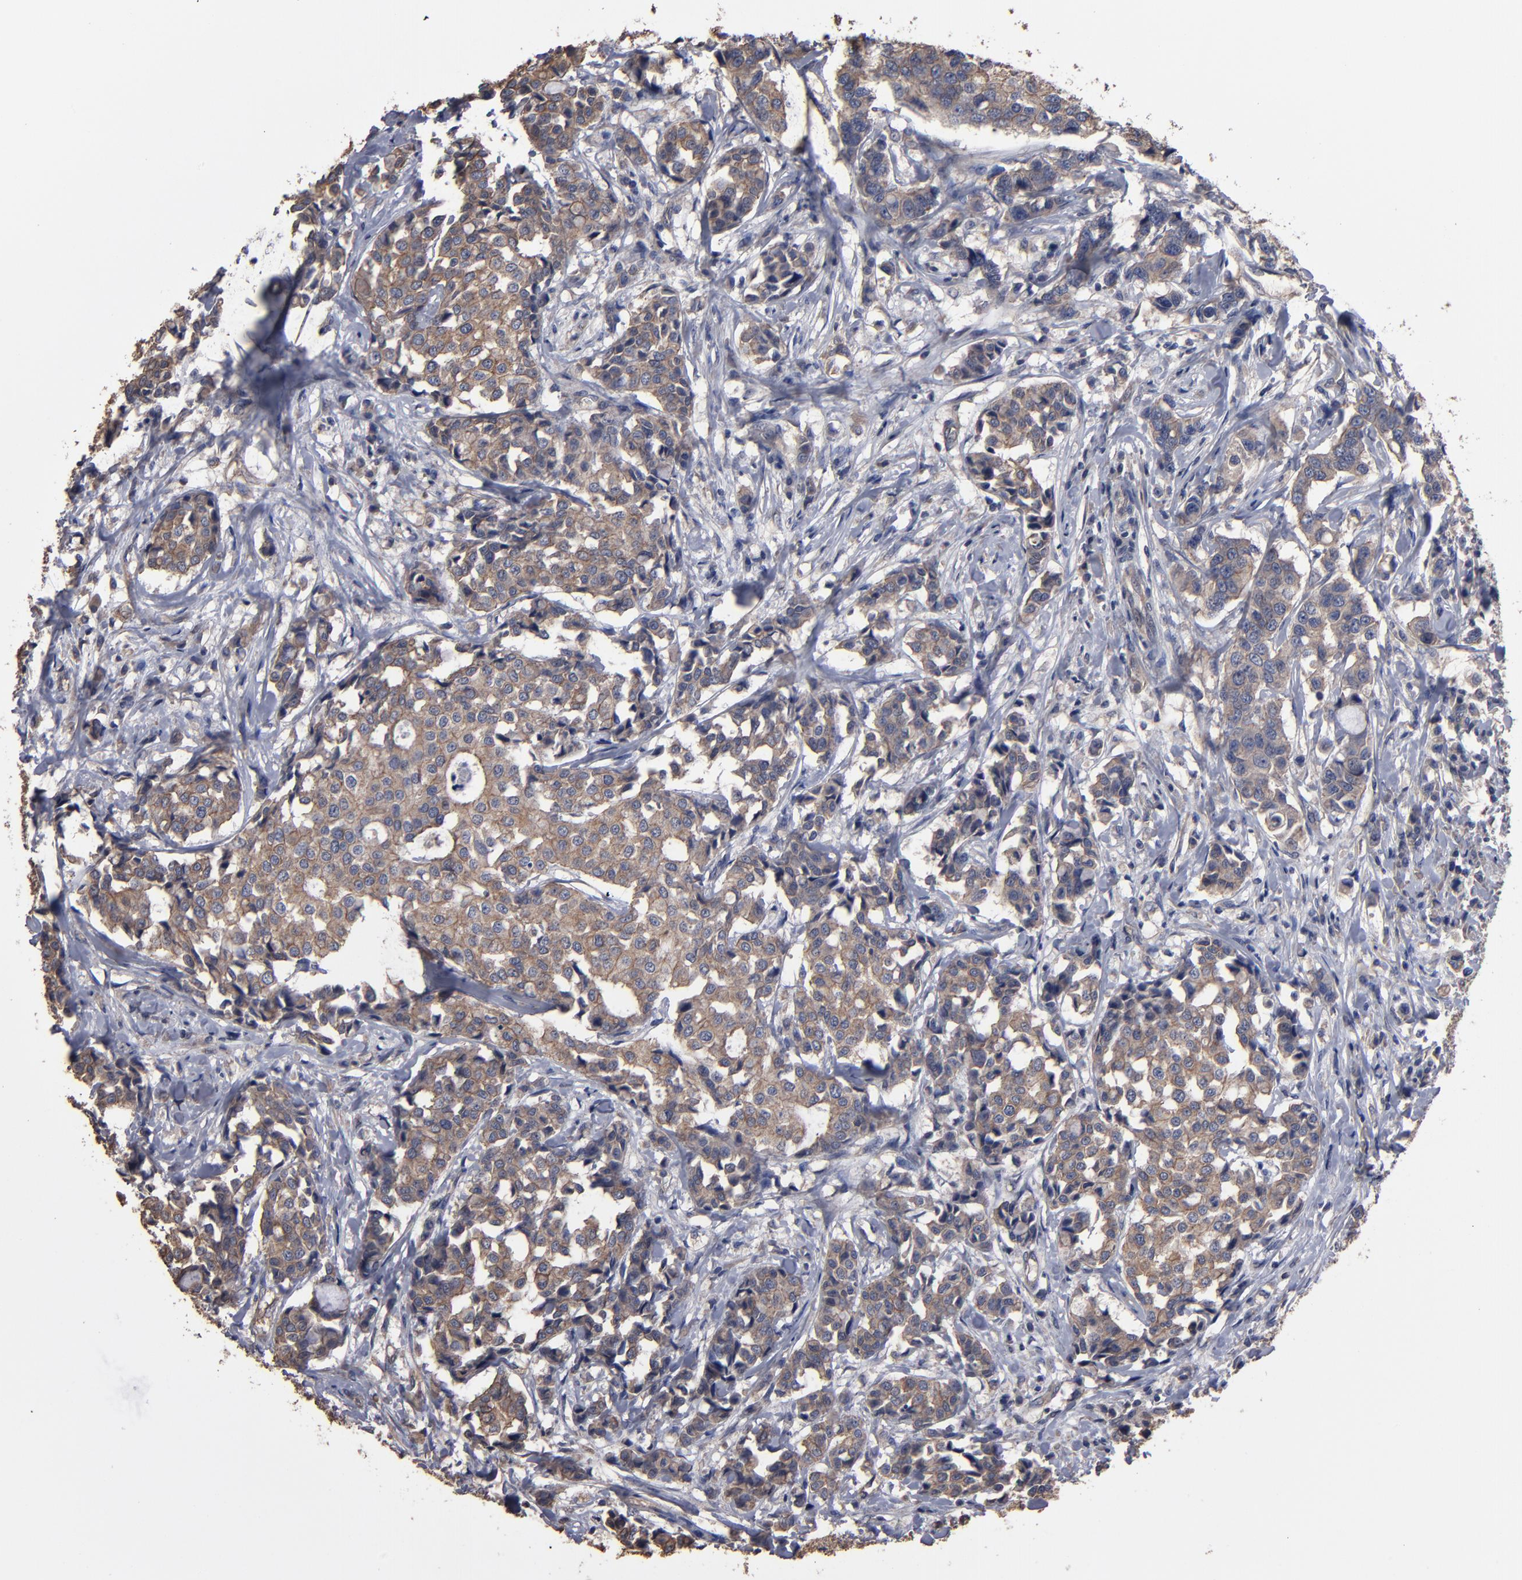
{"staining": {"intensity": "moderate", "quantity": ">75%", "location": "cytoplasmic/membranous"}, "tissue": "breast cancer", "cell_type": "Tumor cells", "image_type": "cancer", "snomed": [{"axis": "morphology", "description": "Duct carcinoma"}, {"axis": "topography", "description": "Breast"}], "caption": "Breast intraductal carcinoma stained with DAB immunohistochemistry (IHC) reveals medium levels of moderate cytoplasmic/membranous staining in about >75% of tumor cells. Immunohistochemistry (ihc) stains the protein in brown and the nuclei are stained blue.", "gene": "DMD", "patient": {"sex": "female", "age": 27}}